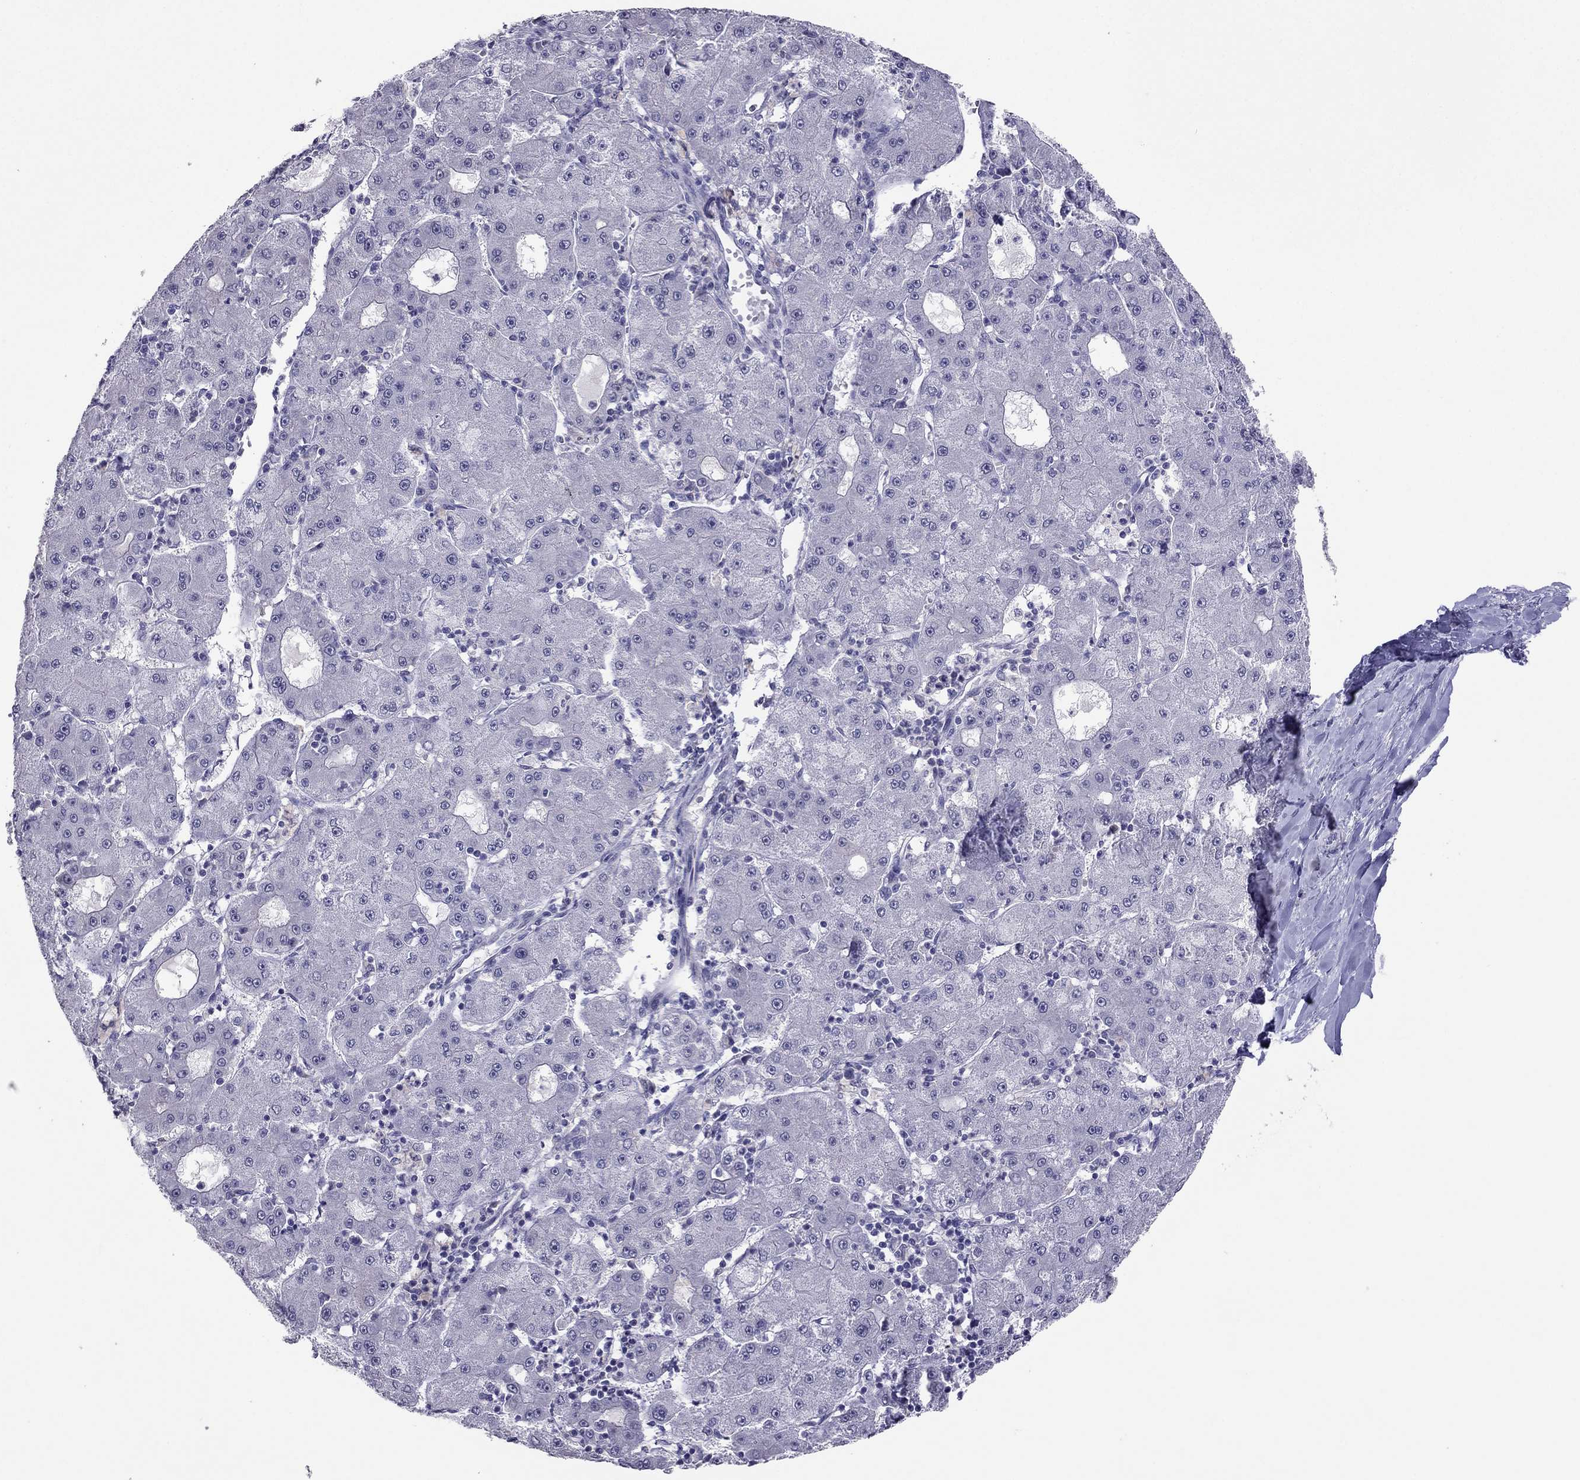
{"staining": {"intensity": "negative", "quantity": "none", "location": "none"}, "tissue": "liver cancer", "cell_type": "Tumor cells", "image_type": "cancer", "snomed": [{"axis": "morphology", "description": "Carcinoma, Hepatocellular, NOS"}, {"axis": "topography", "description": "Liver"}], "caption": "The image shows no significant expression in tumor cells of liver cancer.", "gene": "RGS8", "patient": {"sex": "male", "age": 73}}